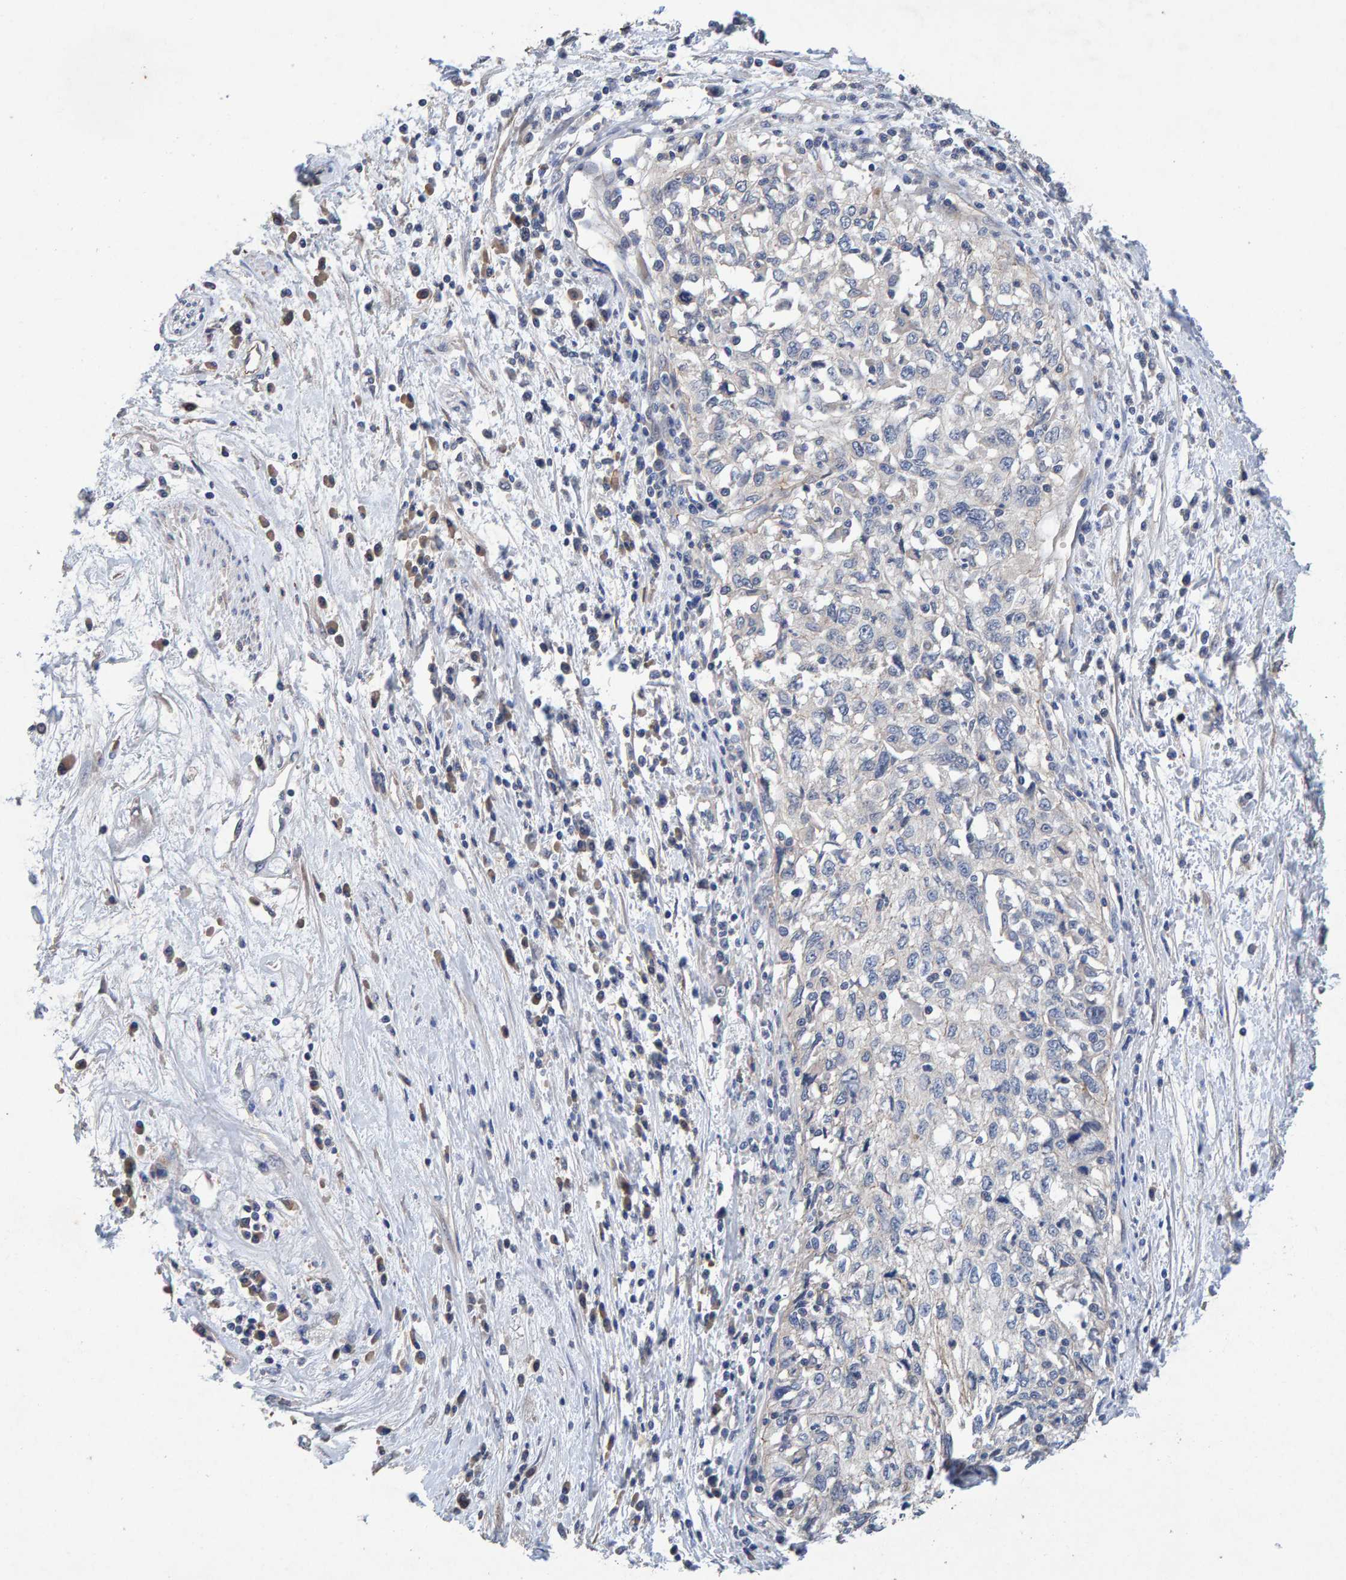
{"staining": {"intensity": "negative", "quantity": "none", "location": "none"}, "tissue": "cervical cancer", "cell_type": "Tumor cells", "image_type": "cancer", "snomed": [{"axis": "morphology", "description": "Squamous cell carcinoma, NOS"}, {"axis": "topography", "description": "Cervix"}], "caption": "Protein analysis of cervical cancer shows no significant staining in tumor cells. (Brightfield microscopy of DAB immunohistochemistry (IHC) at high magnification).", "gene": "EFR3A", "patient": {"sex": "female", "age": 57}}